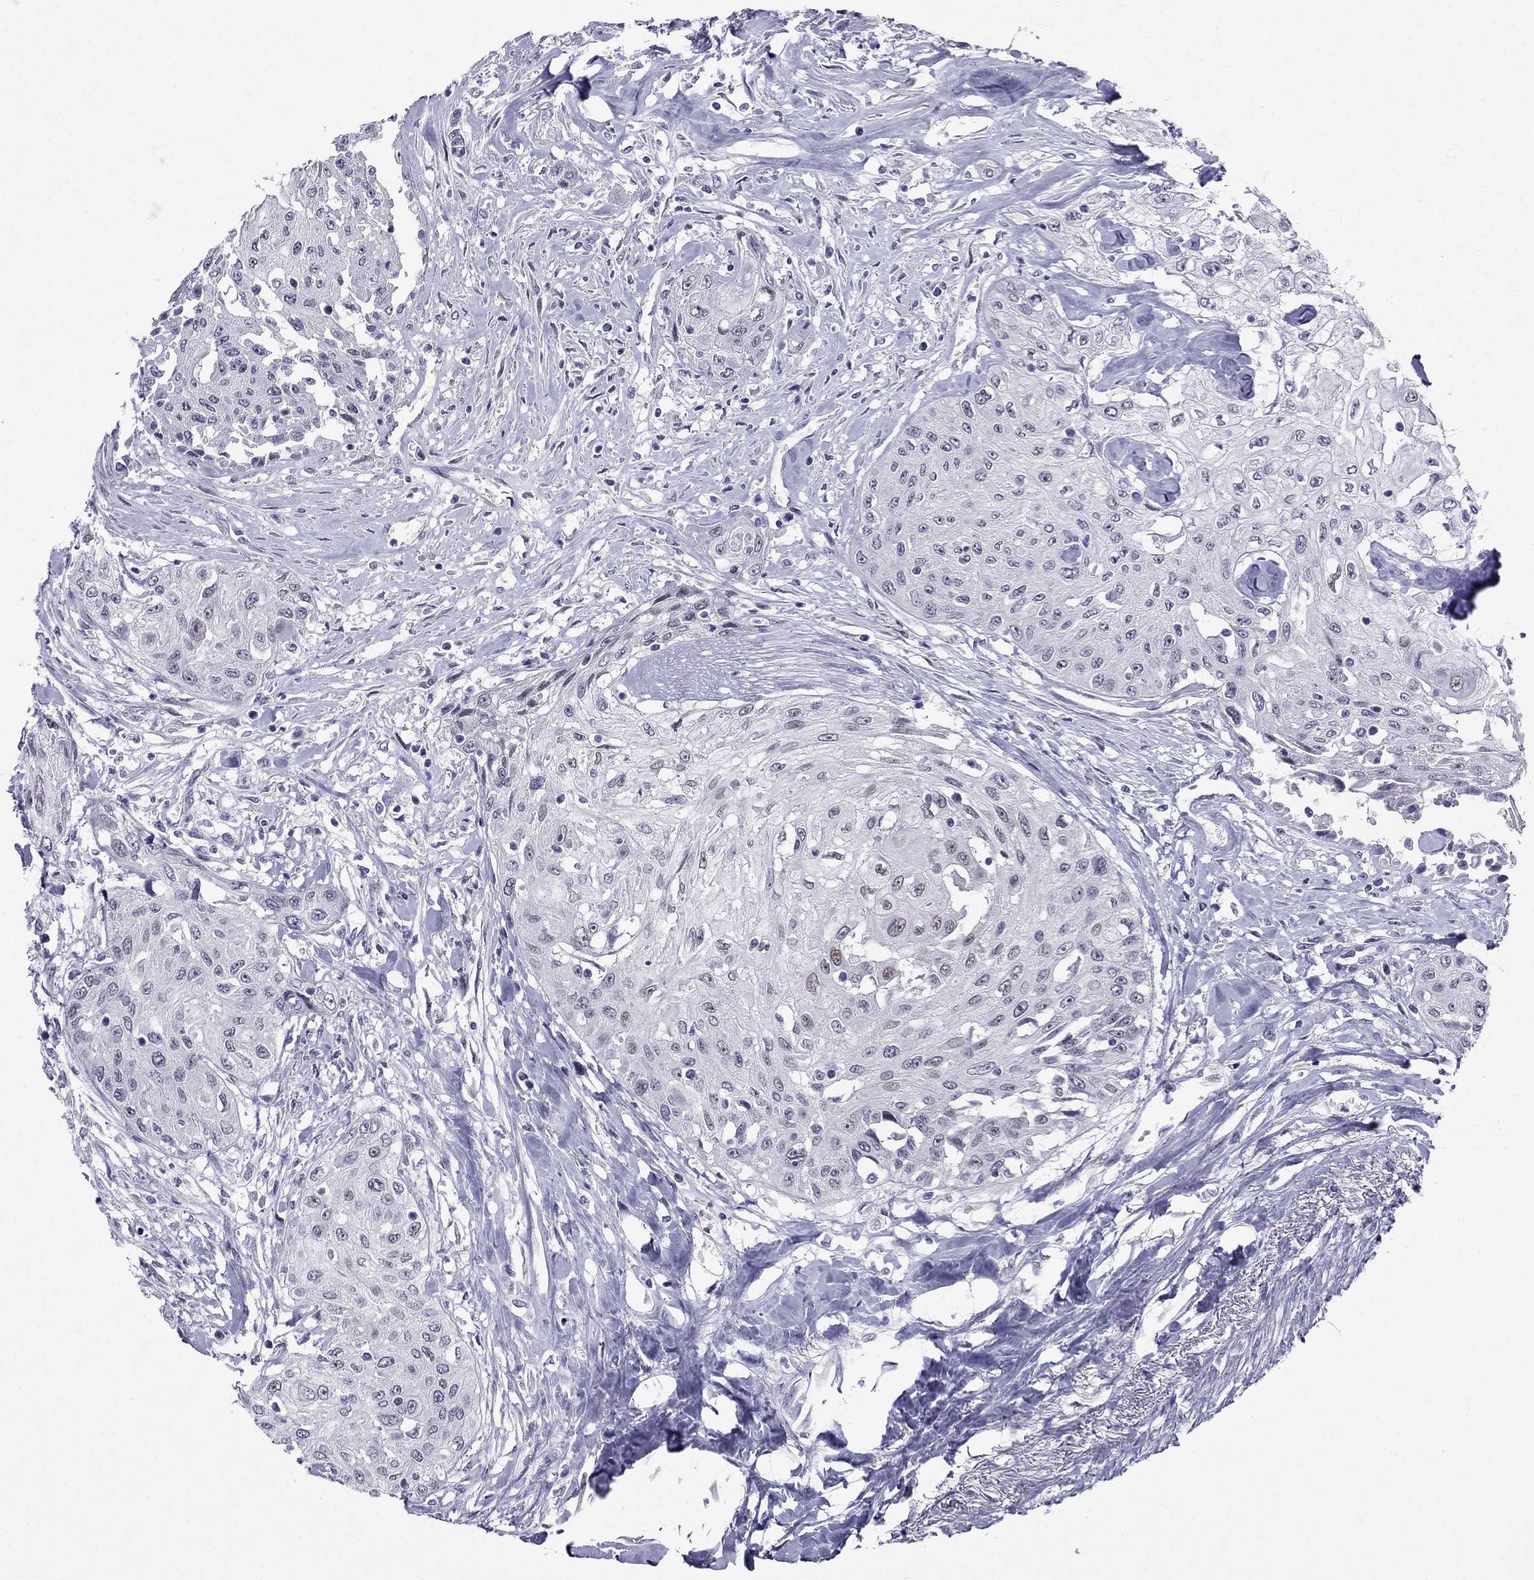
{"staining": {"intensity": "negative", "quantity": "none", "location": "none"}, "tissue": "head and neck cancer", "cell_type": "Tumor cells", "image_type": "cancer", "snomed": [{"axis": "morphology", "description": "Normal tissue, NOS"}, {"axis": "morphology", "description": "Squamous cell carcinoma, NOS"}, {"axis": "topography", "description": "Oral tissue"}, {"axis": "topography", "description": "Peripheral nerve tissue"}, {"axis": "topography", "description": "Head-Neck"}], "caption": "This histopathology image is of head and neck cancer (squamous cell carcinoma) stained with immunohistochemistry to label a protein in brown with the nuclei are counter-stained blue. There is no positivity in tumor cells.", "gene": "BAG5", "patient": {"sex": "female", "age": 59}}